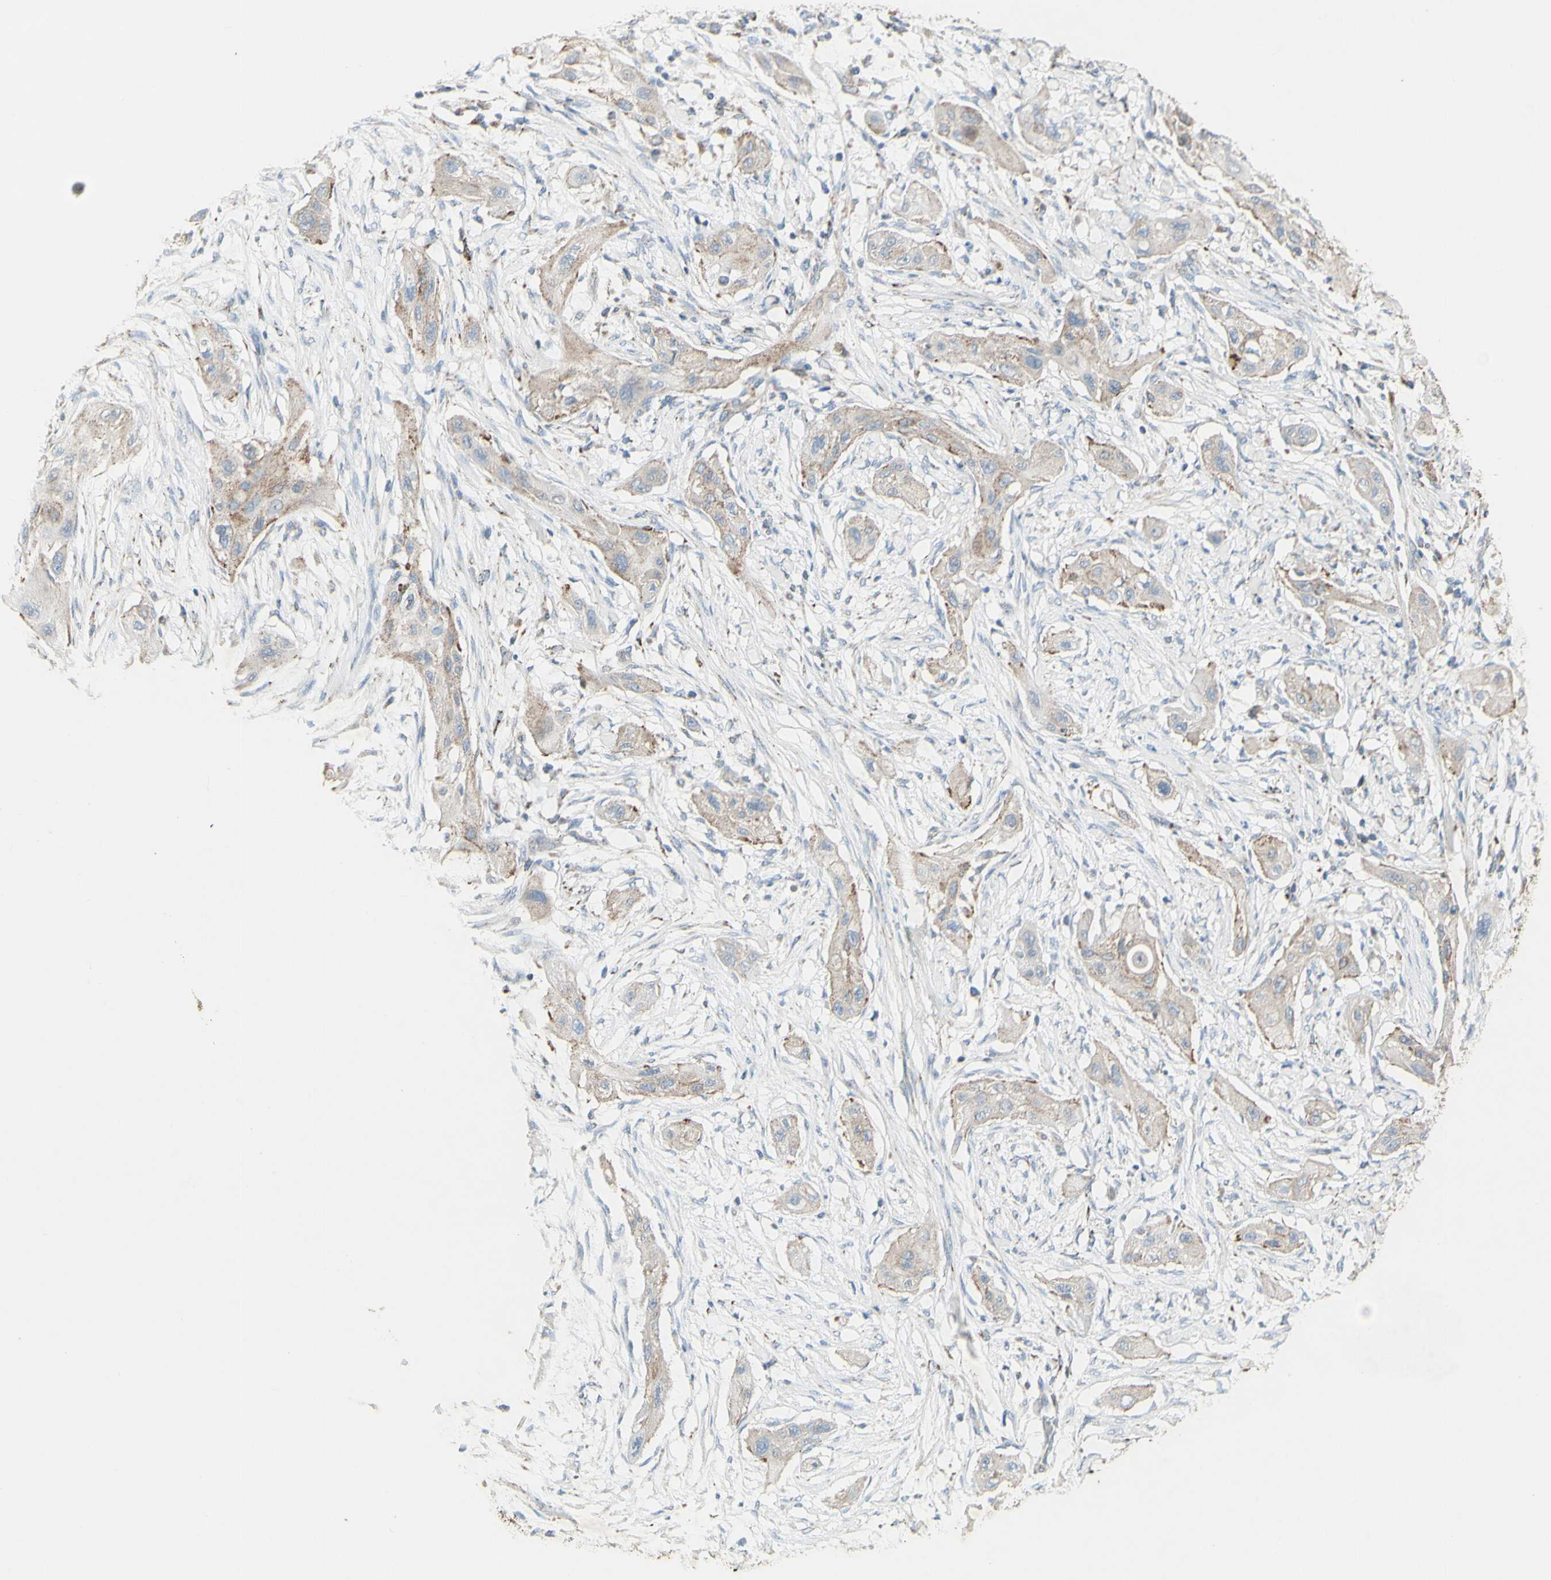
{"staining": {"intensity": "weak", "quantity": "25%-75%", "location": "cytoplasmic/membranous"}, "tissue": "lung cancer", "cell_type": "Tumor cells", "image_type": "cancer", "snomed": [{"axis": "morphology", "description": "Squamous cell carcinoma, NOS"}, {"axis": "topography", "description": "Lung"}], "caption": "Squamous cell carcinoma (lung) stained with immunohistochemistry displays weak cytoplasmic/membranous expression in approximately 25%-75% of tumor cells.", "gene": "CNTNAP1", "patient": {"sex": "female", "age": 47}}